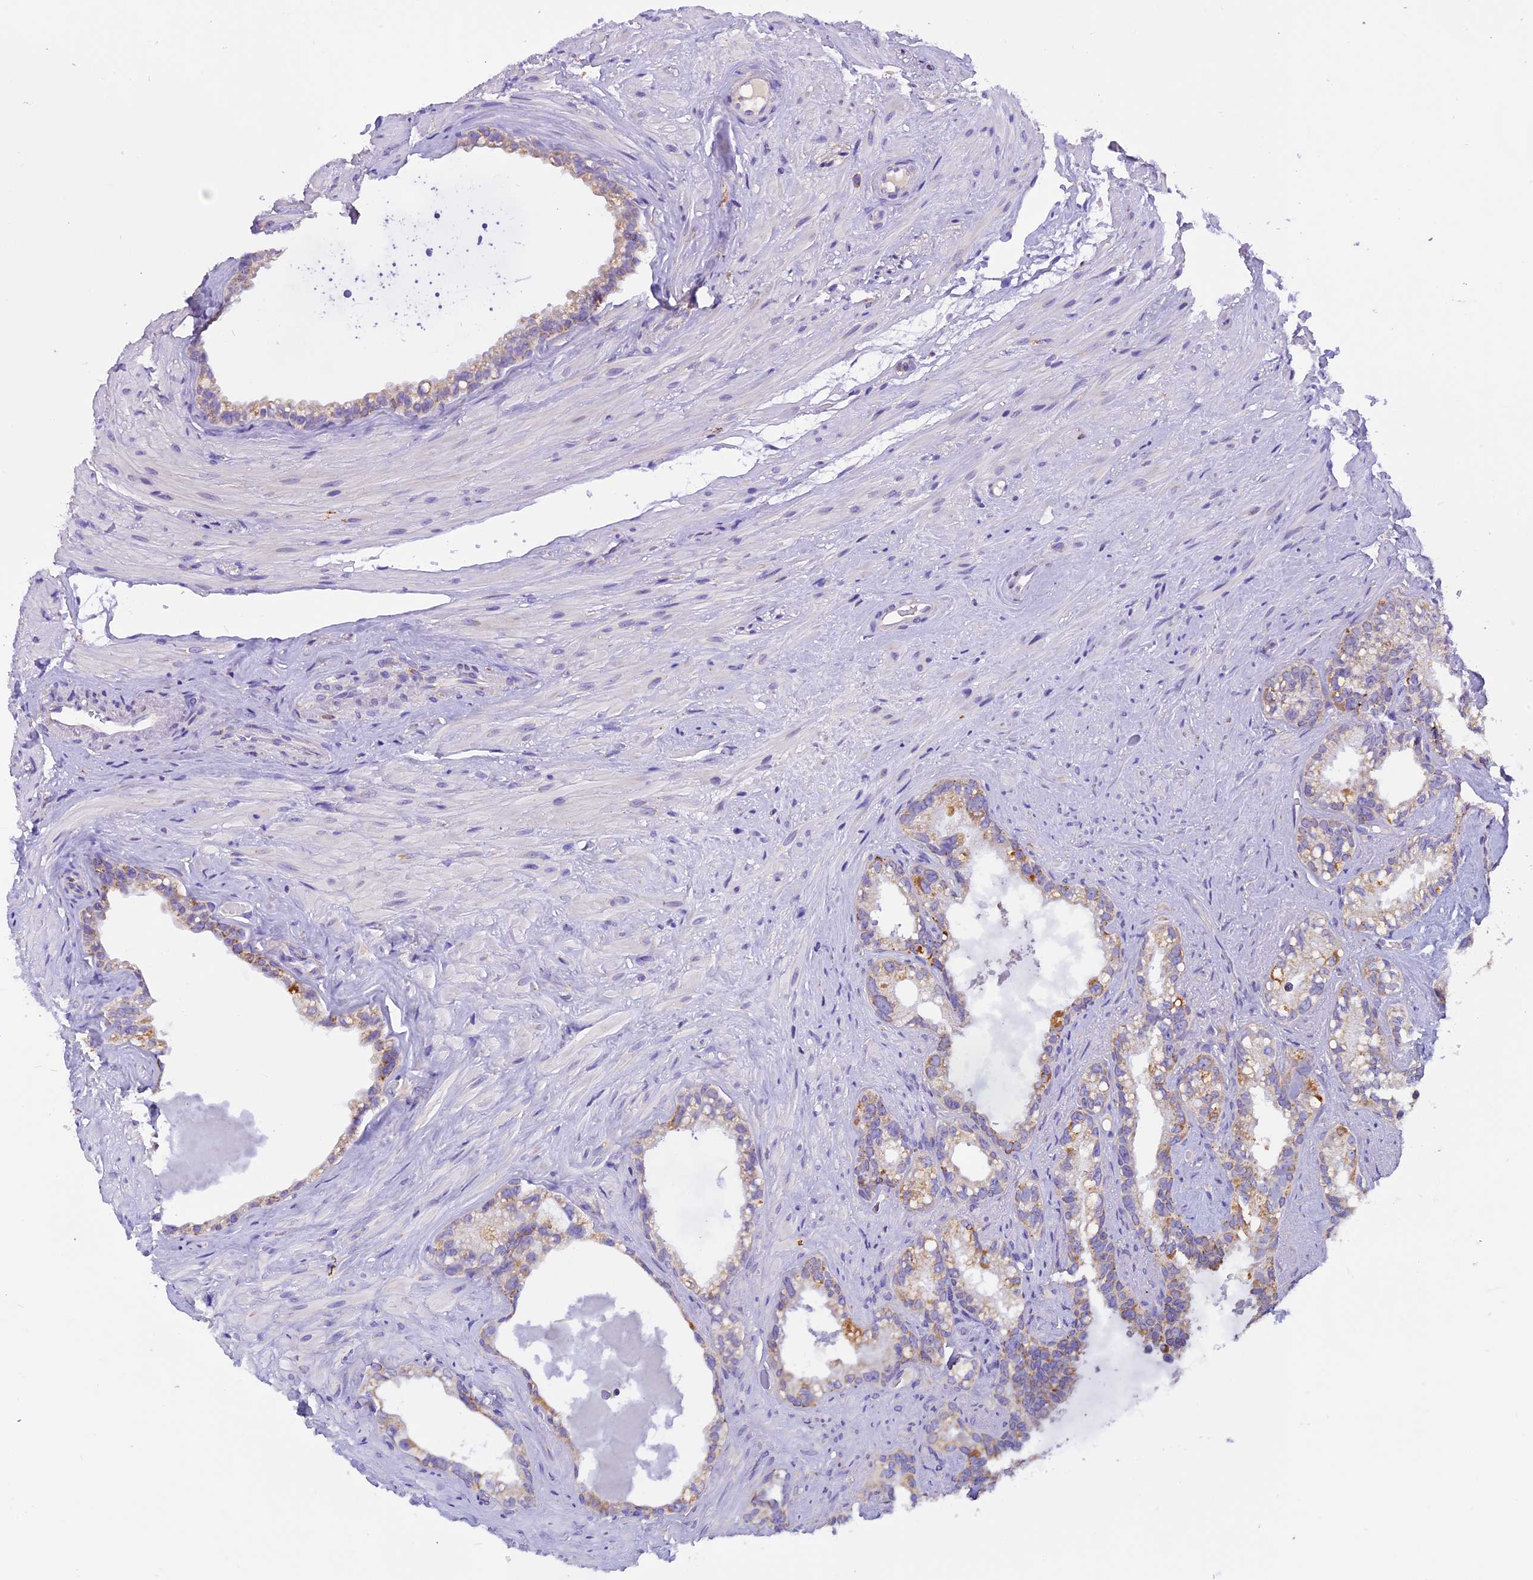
{"staining": {"intensity": "moderate", "quantity": "25%-75%", "location": "cytoplasmic/membranous"}, "tissue": "seminal vesicle", "cell_type": "Glandular cells", "image_type": "normal", "snomed": [{"axis": "morphology", "description": "Normal tissue, NOS"}, {"axis": "topography", "description": "Prostate"}, {"axis": "topography", "description": "Seminal veicle"}], "caption": "Immunohistochemistry of unremarkable seminal vesicle exhibits medium levels of moderate cytoplasmic/membranous staining in approximately 25%-75% of glandular cells. (IHC, brightfield microscopy, high magnification).", "gene": "MGME1", "patient": {"sex": "male", "age": 79}}